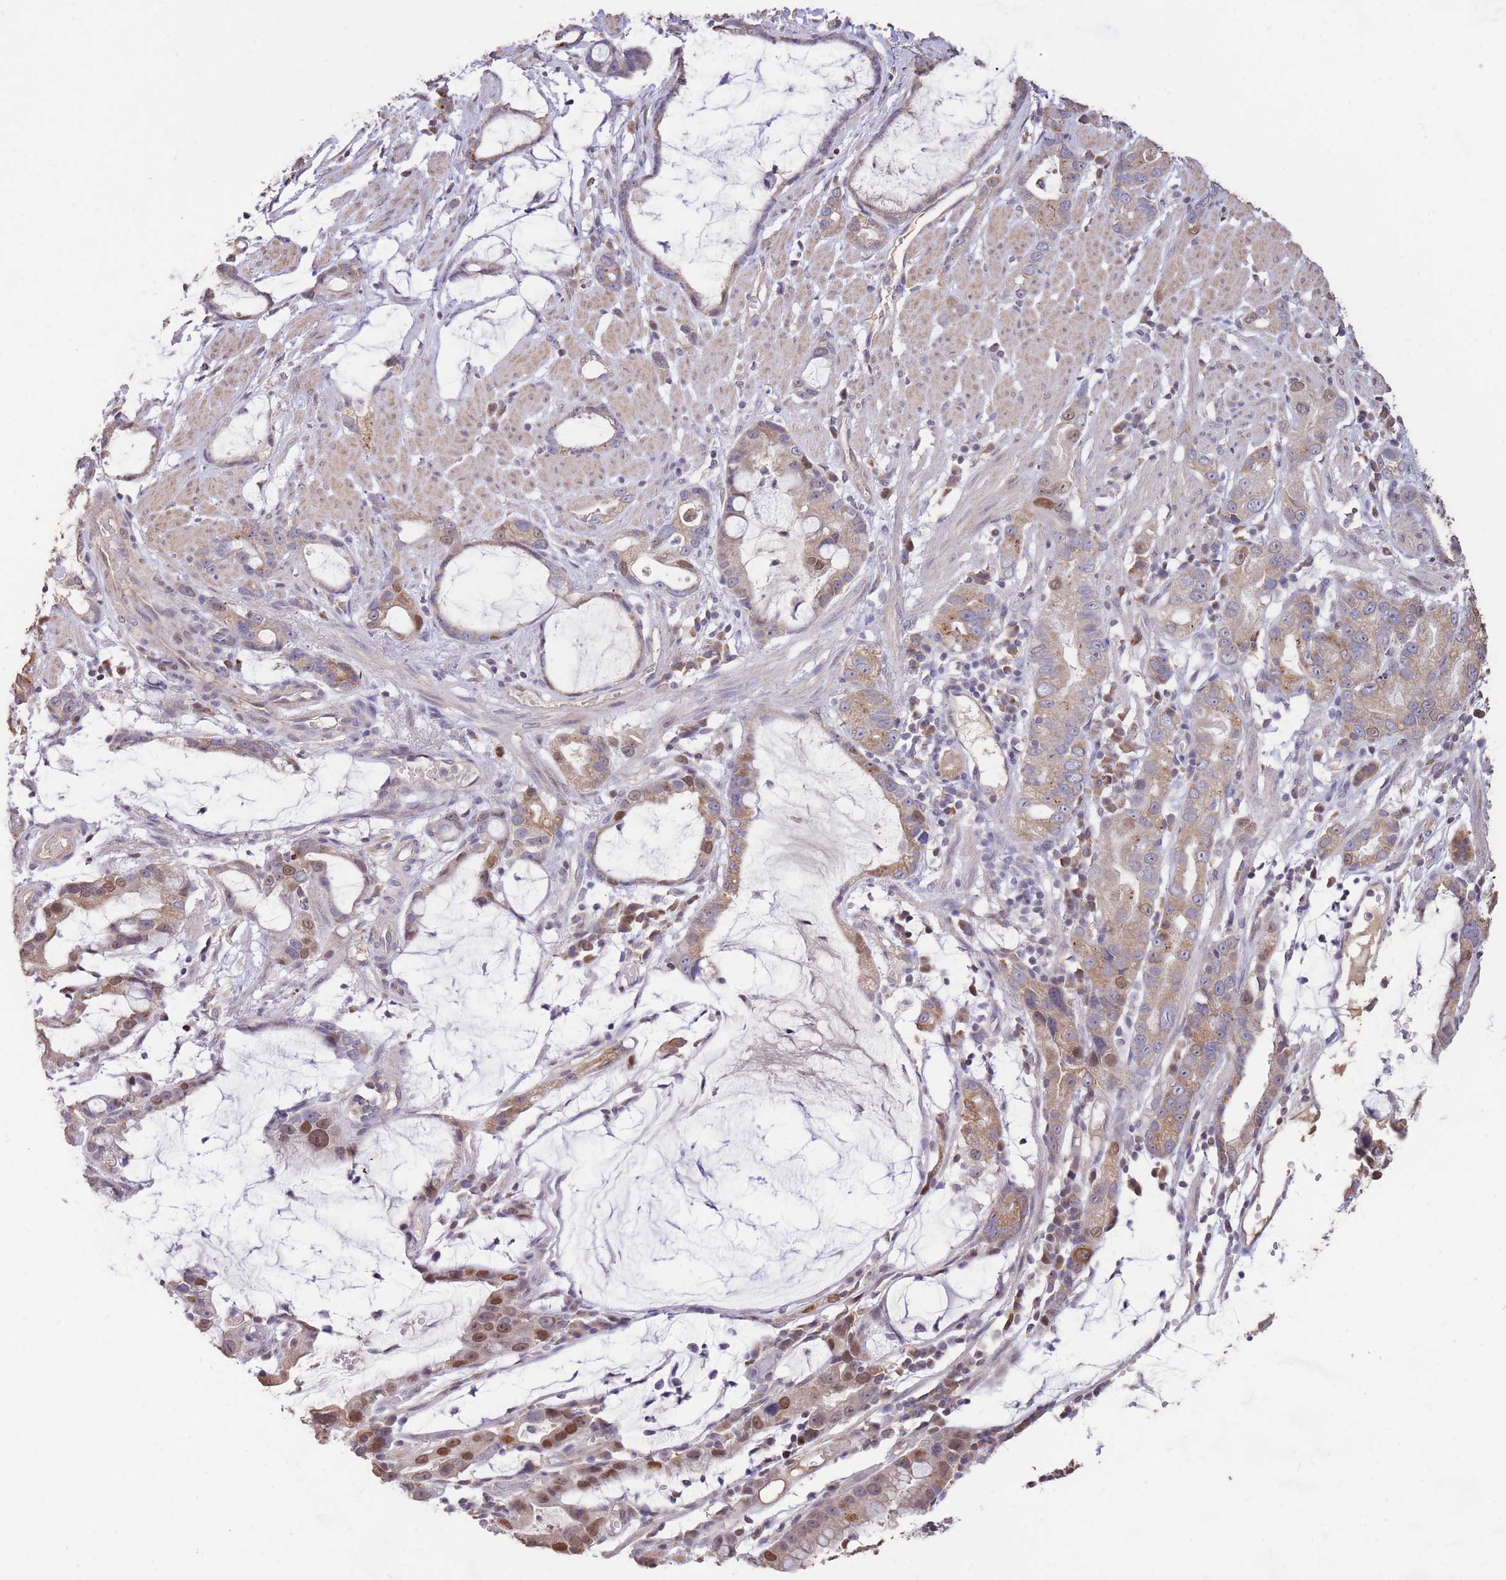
{"staining": {"intensity": "moderate", "quantity": "25%-75%", "location": "cytoplasmic/membranous,nuclear"}, "tissue": "stomach cancer", "cell_type": "Tumor cells", "image_type": "cancer", "snomed": [{"axis": "morphology", "description": "Adenocarcinoma, NOS"}, {"axis": "topography", "description": "Stomach"}], "caption": "High-power microscopy captured an immunohistochemistry micrograph of stomach adenocarcinoma, revealing moderate cytoplasmic/membranous and nuclear expression in approximately 25%-75% of tumor cells. The staining was performed using DAB (3,3'-diaminobenzidine) to visualize the protein expression in brown, while the nuclei were stained in blue with hematoxylin (Magnification: 20x).", "gene": "RGS14", "patient": {"sex": "male", "age": 55}}